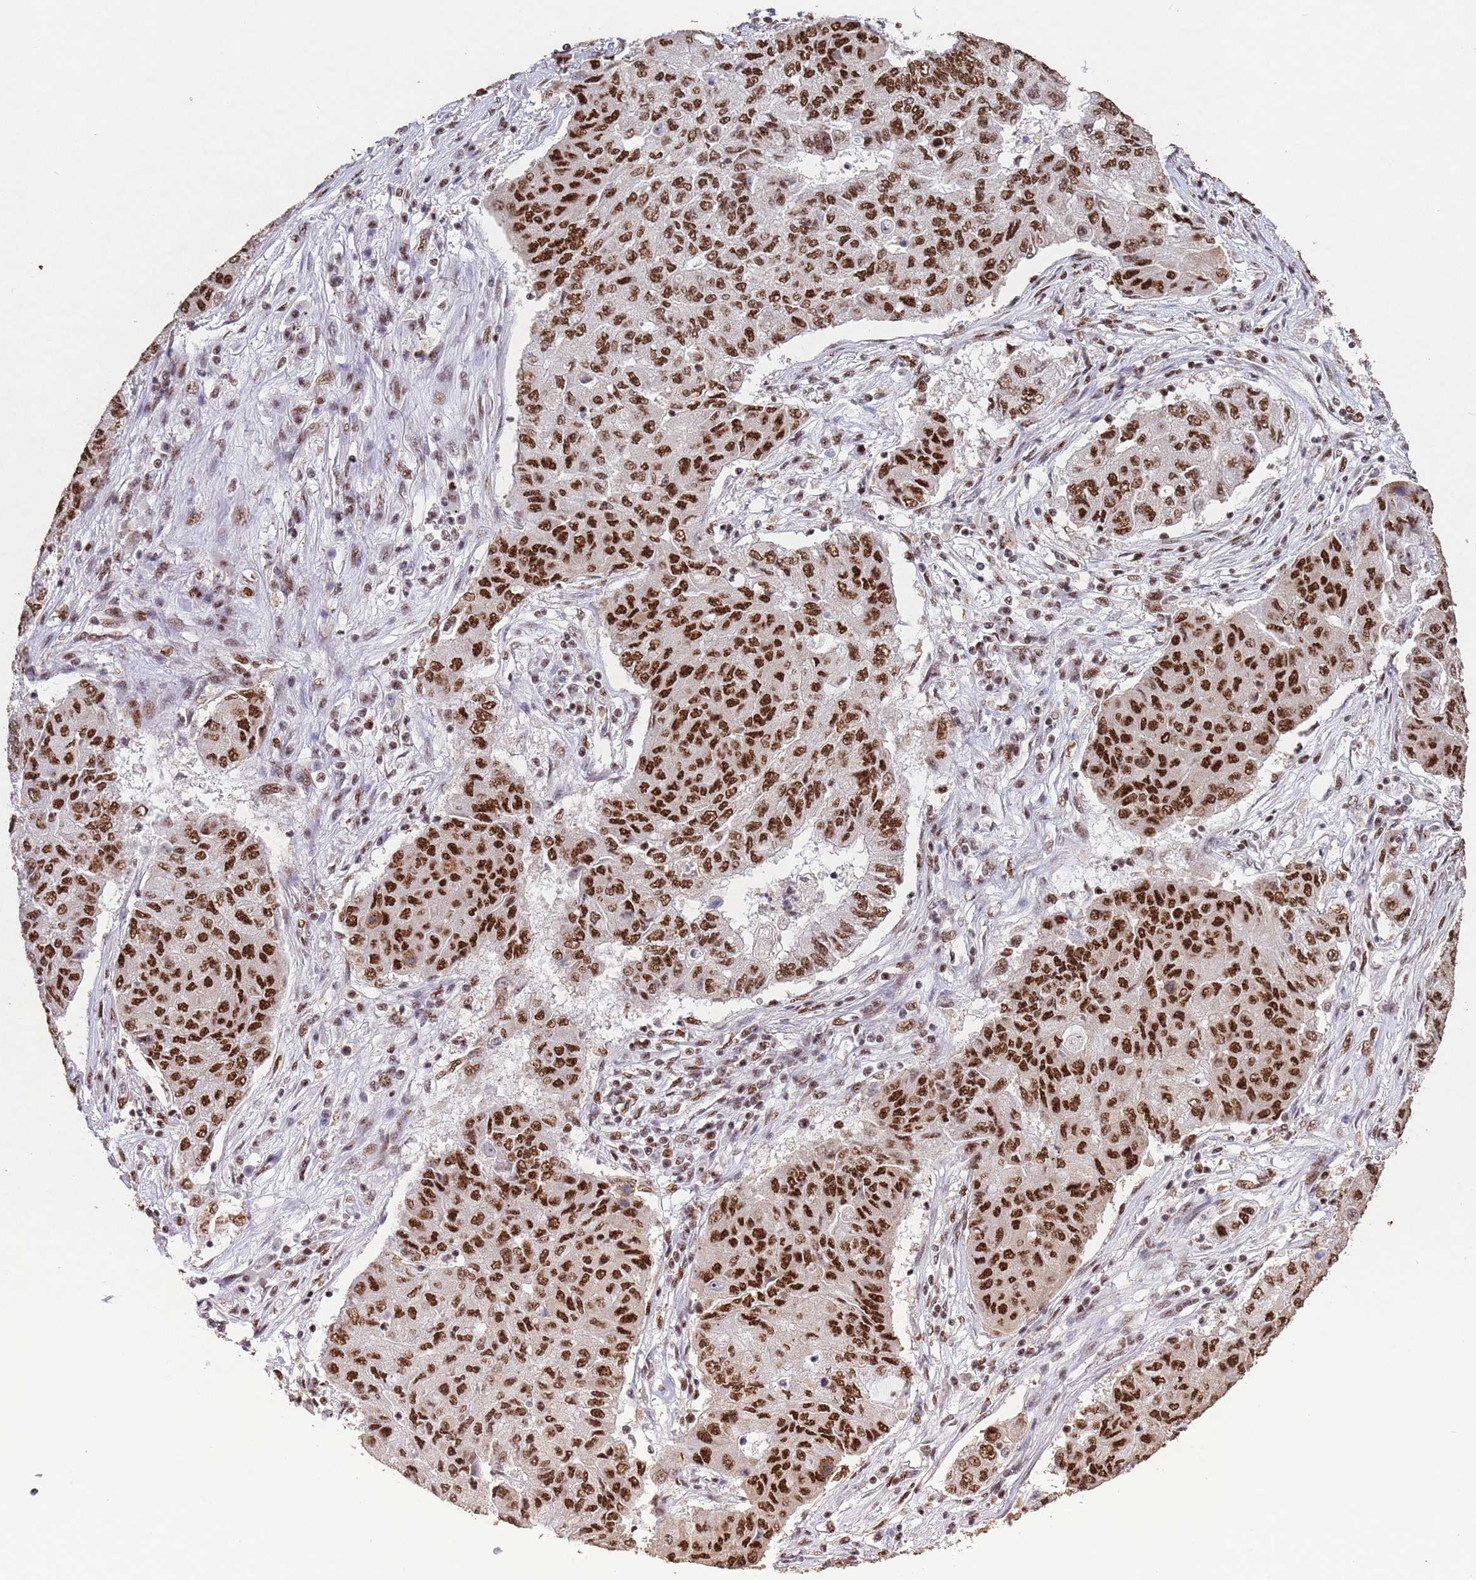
{"staining": {"intensity": "strong", "quantity": ">75%", "location": "nuclear"}, "tissue": "lung cancer", "cell_type": "Tumor cells", "image_type": "cancer", "snomed": [{"axis": "morphology", "description": "Squamous cell carcinoma, NOS"}, {"axis": "topography", "description": "Lung"}], "caption": "This is a micrograph of IHC staining of lung cancer, which shows strong staining in the nuclear of tumor cells.", "gene": "ESF1", "patient": {"sex": "male", "age": 74}}